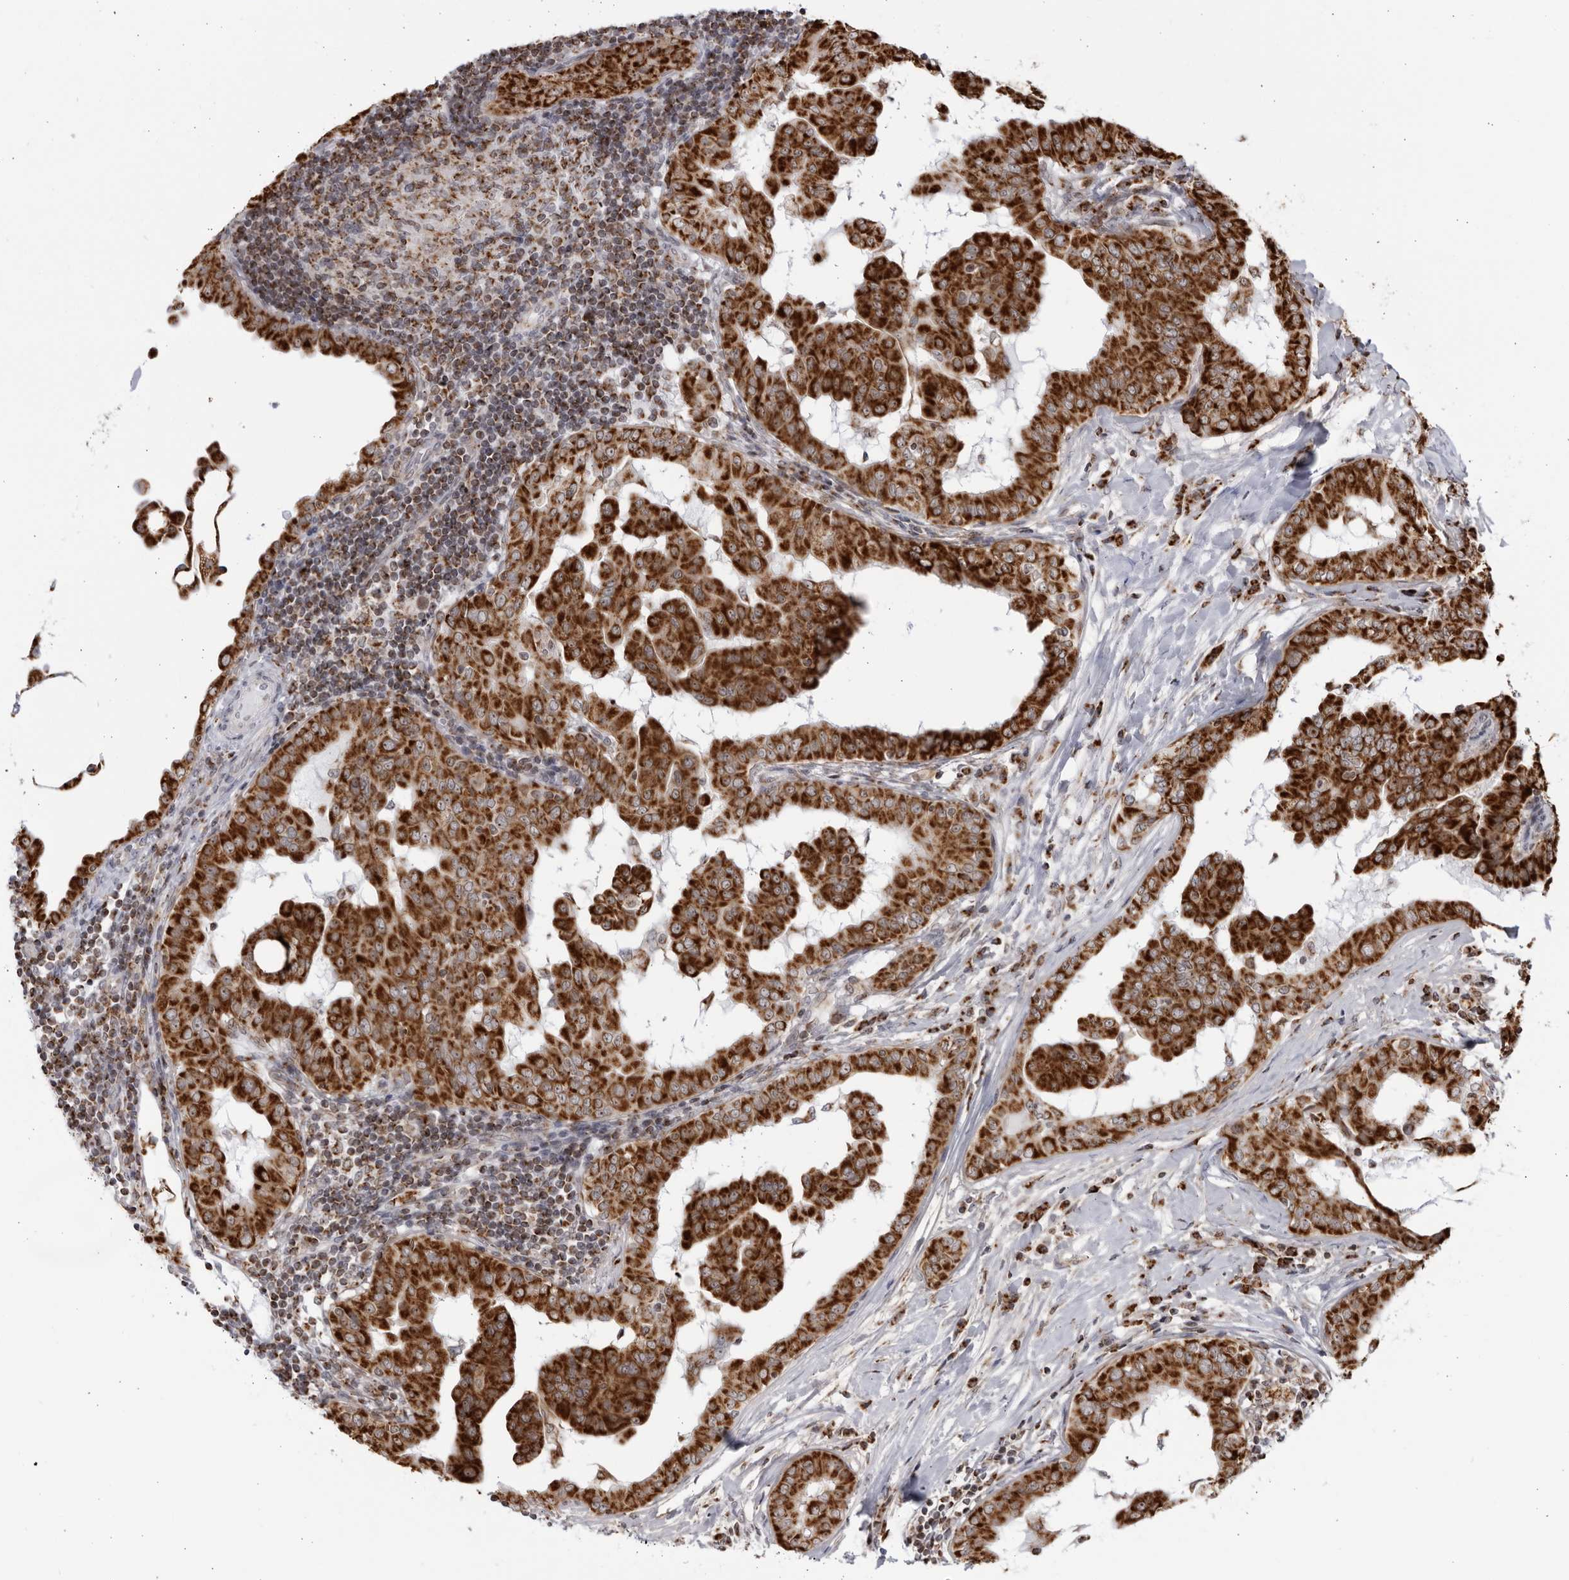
{"staining": {"intensity": "strong", "quantity": ">75%", "location": "cytoplasmic/membranous"}, "tissue": "thyroid cancer", "cell_type": "Tumor cells", "image_type": "cancer", "snomed": [{"axis": "morphology", "description": "Papillary adenocarcinoma, NOS"}, {"axis": "topography", "description": "Thyroid gland"}], "caption": "The image demonstrates staining of thyroid cancer, revealing strong cytoplasmic/membranous protein positivity (brown color) within tumor cells. The protein of interest is shown in brown color, while the nuclei are stained blue.", "gene": "RBM34", "patient": {"sex": "male", "age": 33}}